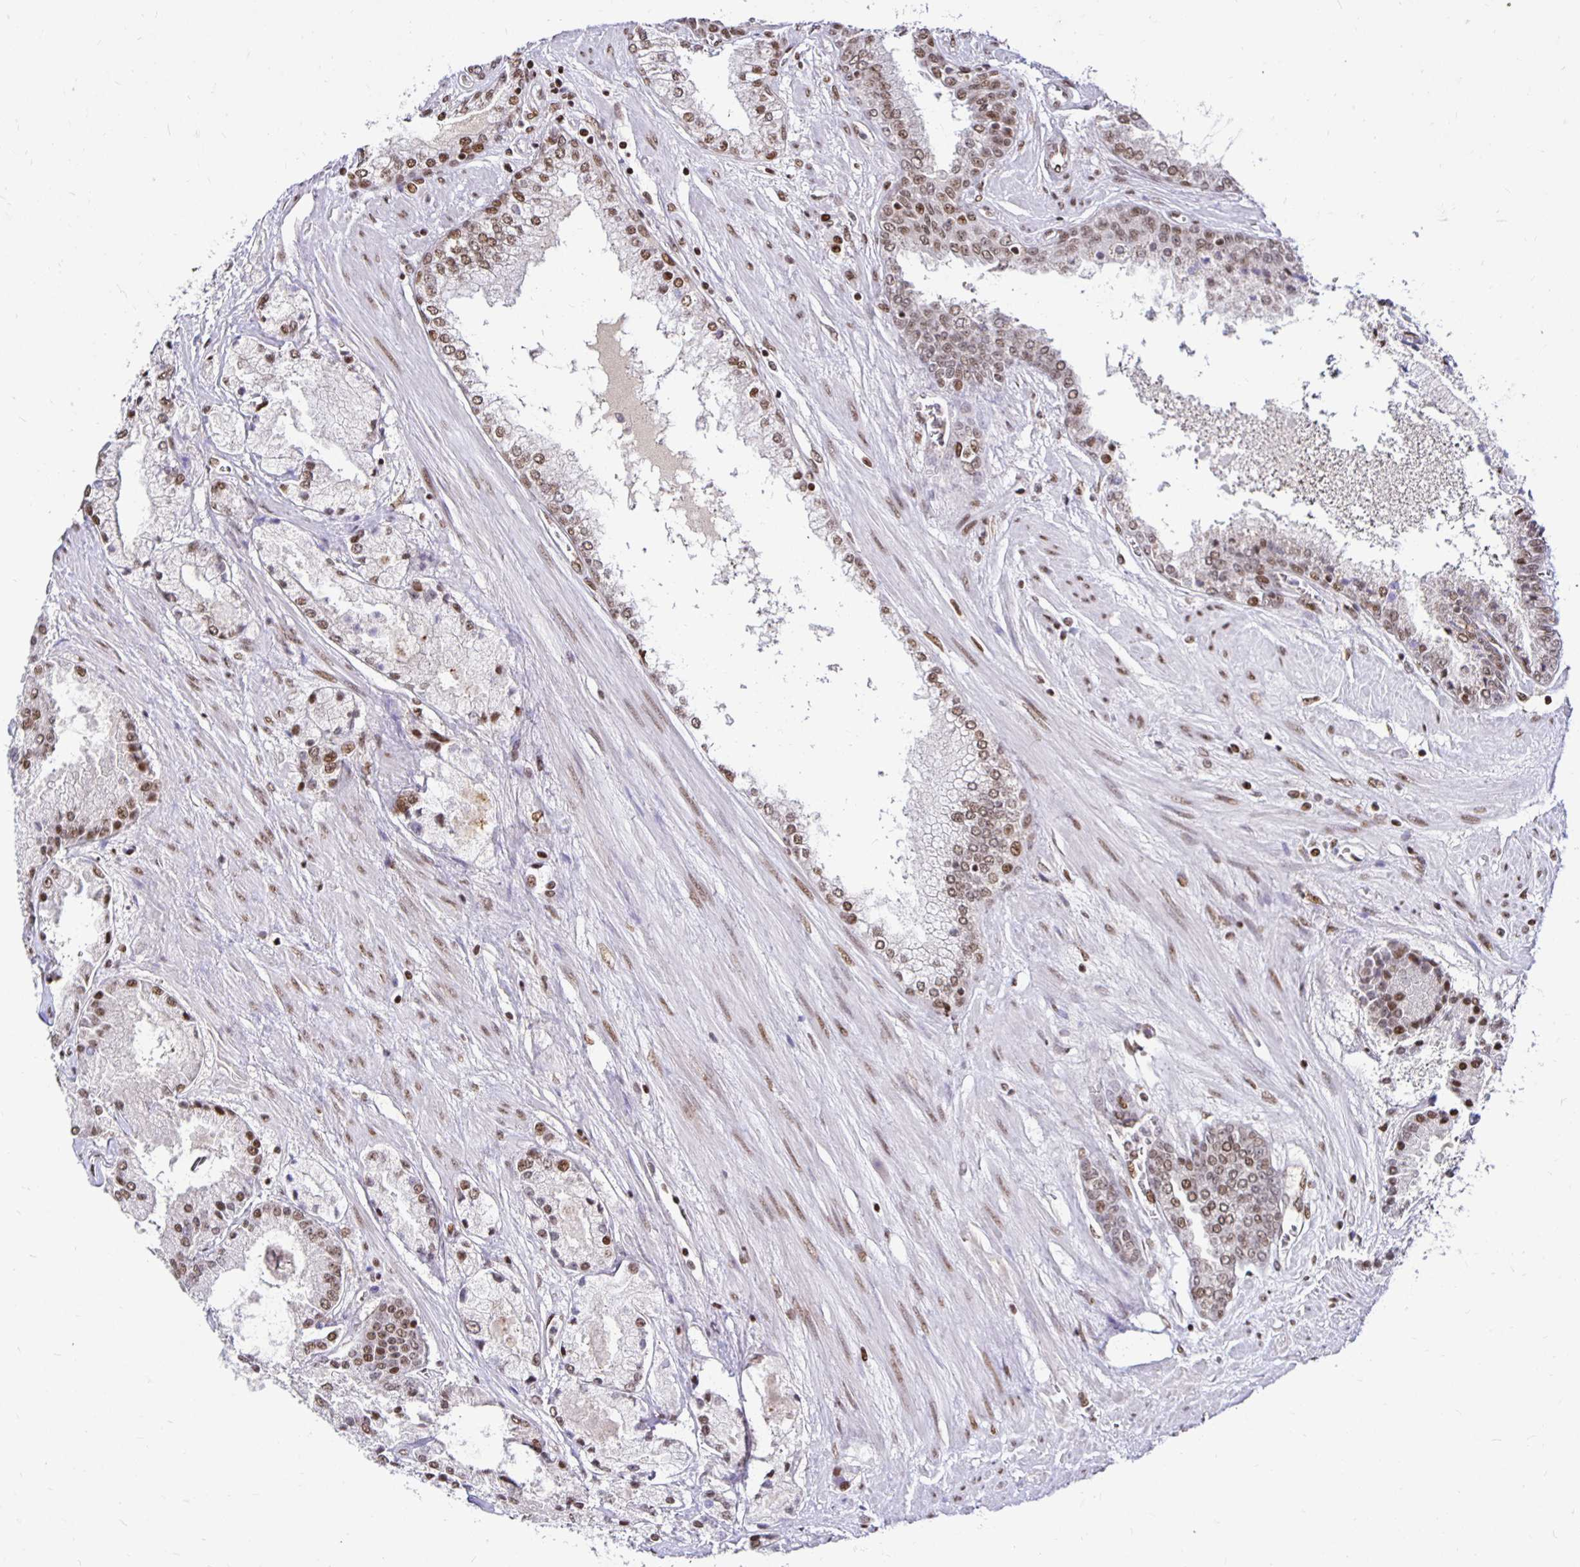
{"staining": {"intensity": "moderate", "quantity": ">75%", "location": "nuclear"}, "tissue": "prostate cancer", "cell_type": "Tumor cells", "image_type": "cancer", "snomed": [{"axis": "morphology", "description": "Adenocarcinoma, High grade"}, {"axis": "topography", "description": "Prostate"}], "caption": "About >75% of tumor cells in human prostate high-grade adenocarcinoma exhibit moderate nuclear protein staining as visualized by brown immunohistochemical staining.", "gene": "ZNF579", "patient": {"sex": "male", "age": 67}}